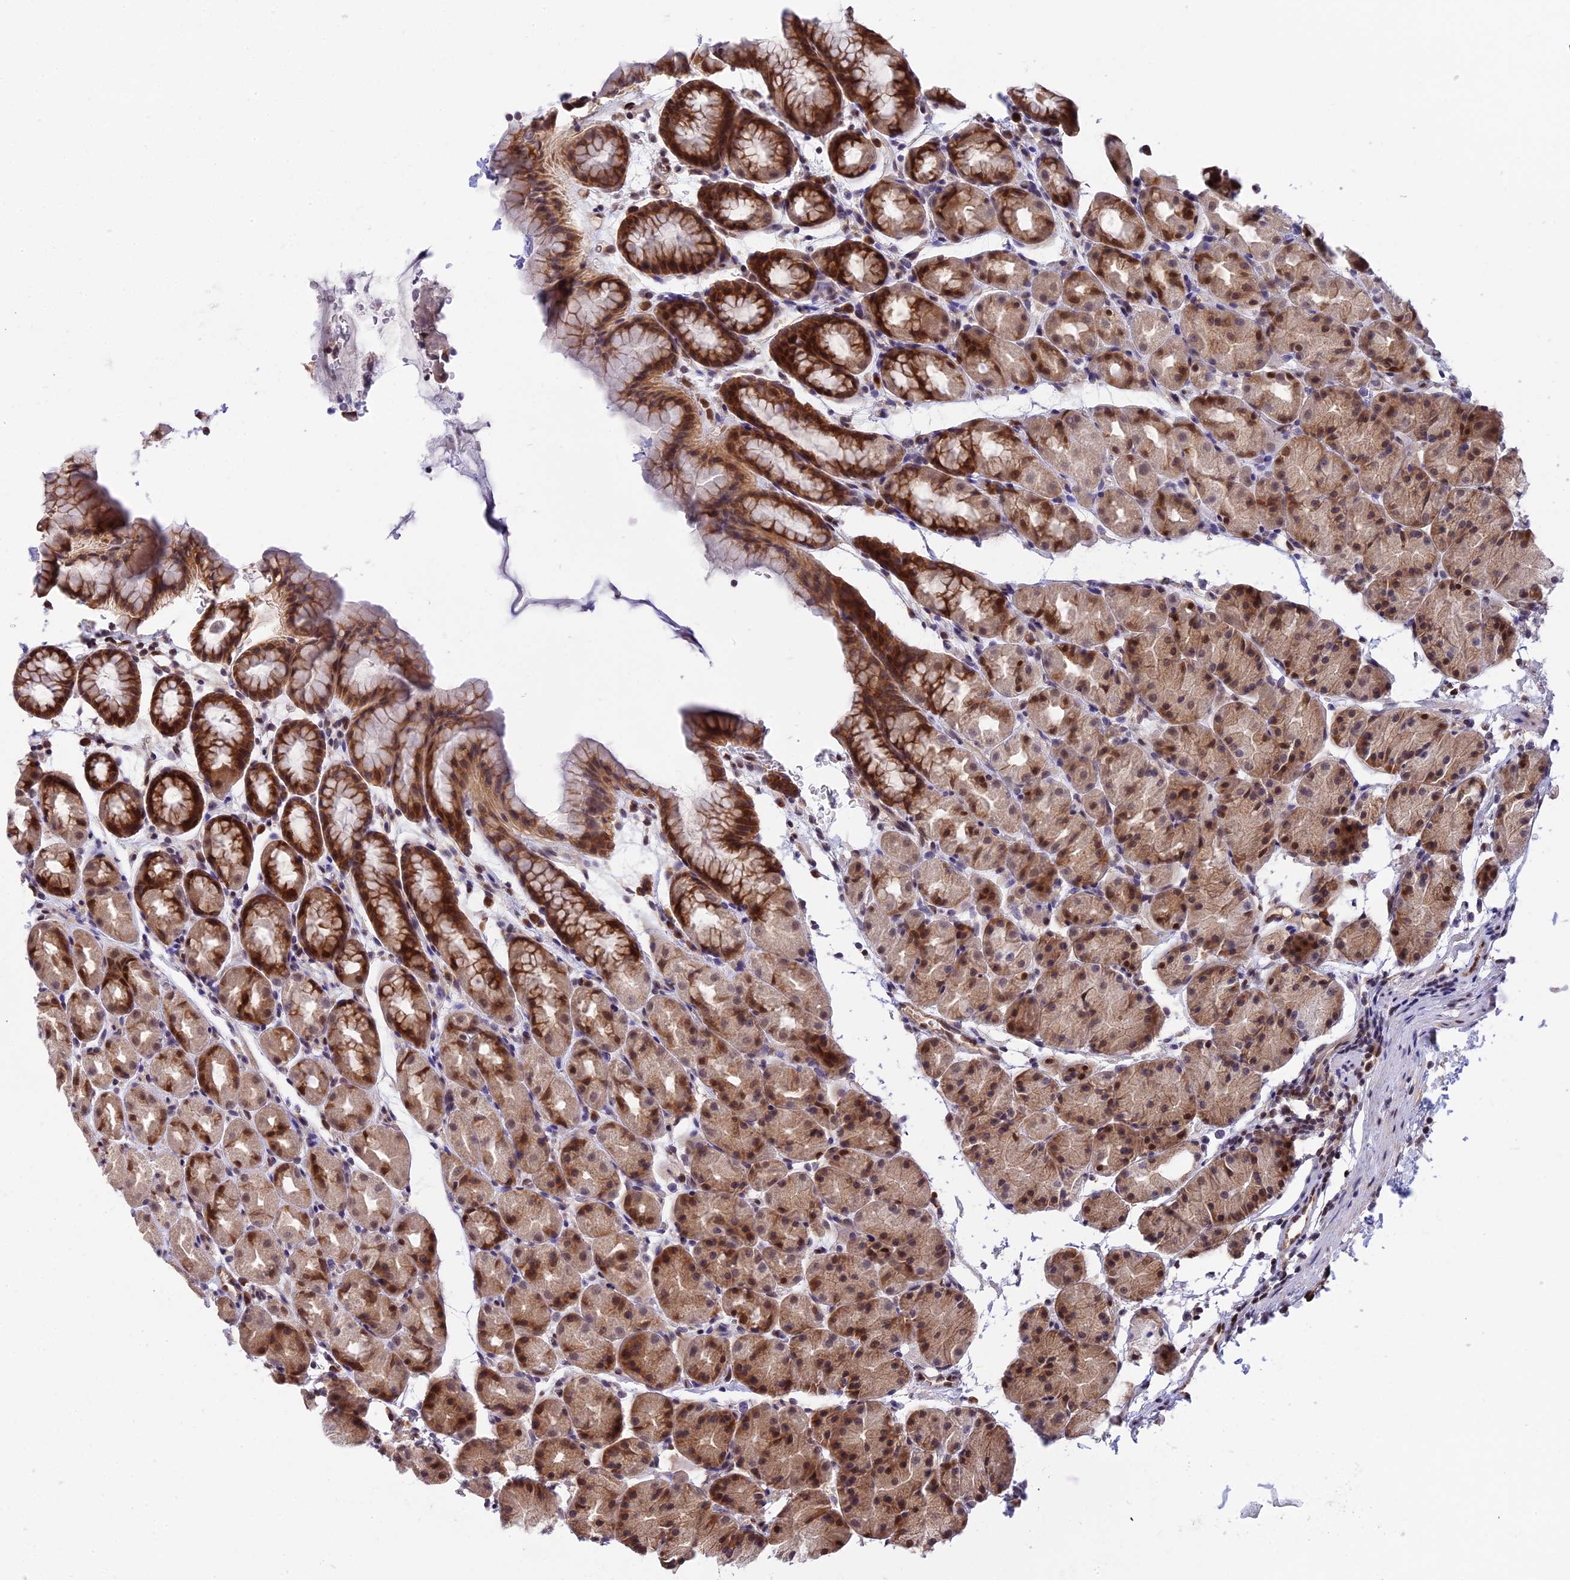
{"staining": {"intensity": "strong", "quantity": ">75%", "location": "cytoplasmic/membranous,nuclear"}, "tissue": "stomach", "cell_type": "Glandular cells", "image_type": "normal", "snomed": [{"axis": "morphology", "description": "Normal tissue, NOS"}, {"axis": "topography", "description": "Stomach, upper"}, {"axis": "topography", "description": "Stomach"}], "caption": "Protein expression analysis of benign human stomach reveals strong cytoplasmic/membranous,nuclear positivity in approximately >75% of glandular cells.", "gene": "ZNF428", "patient": {"sex": "male", "age": 47}}